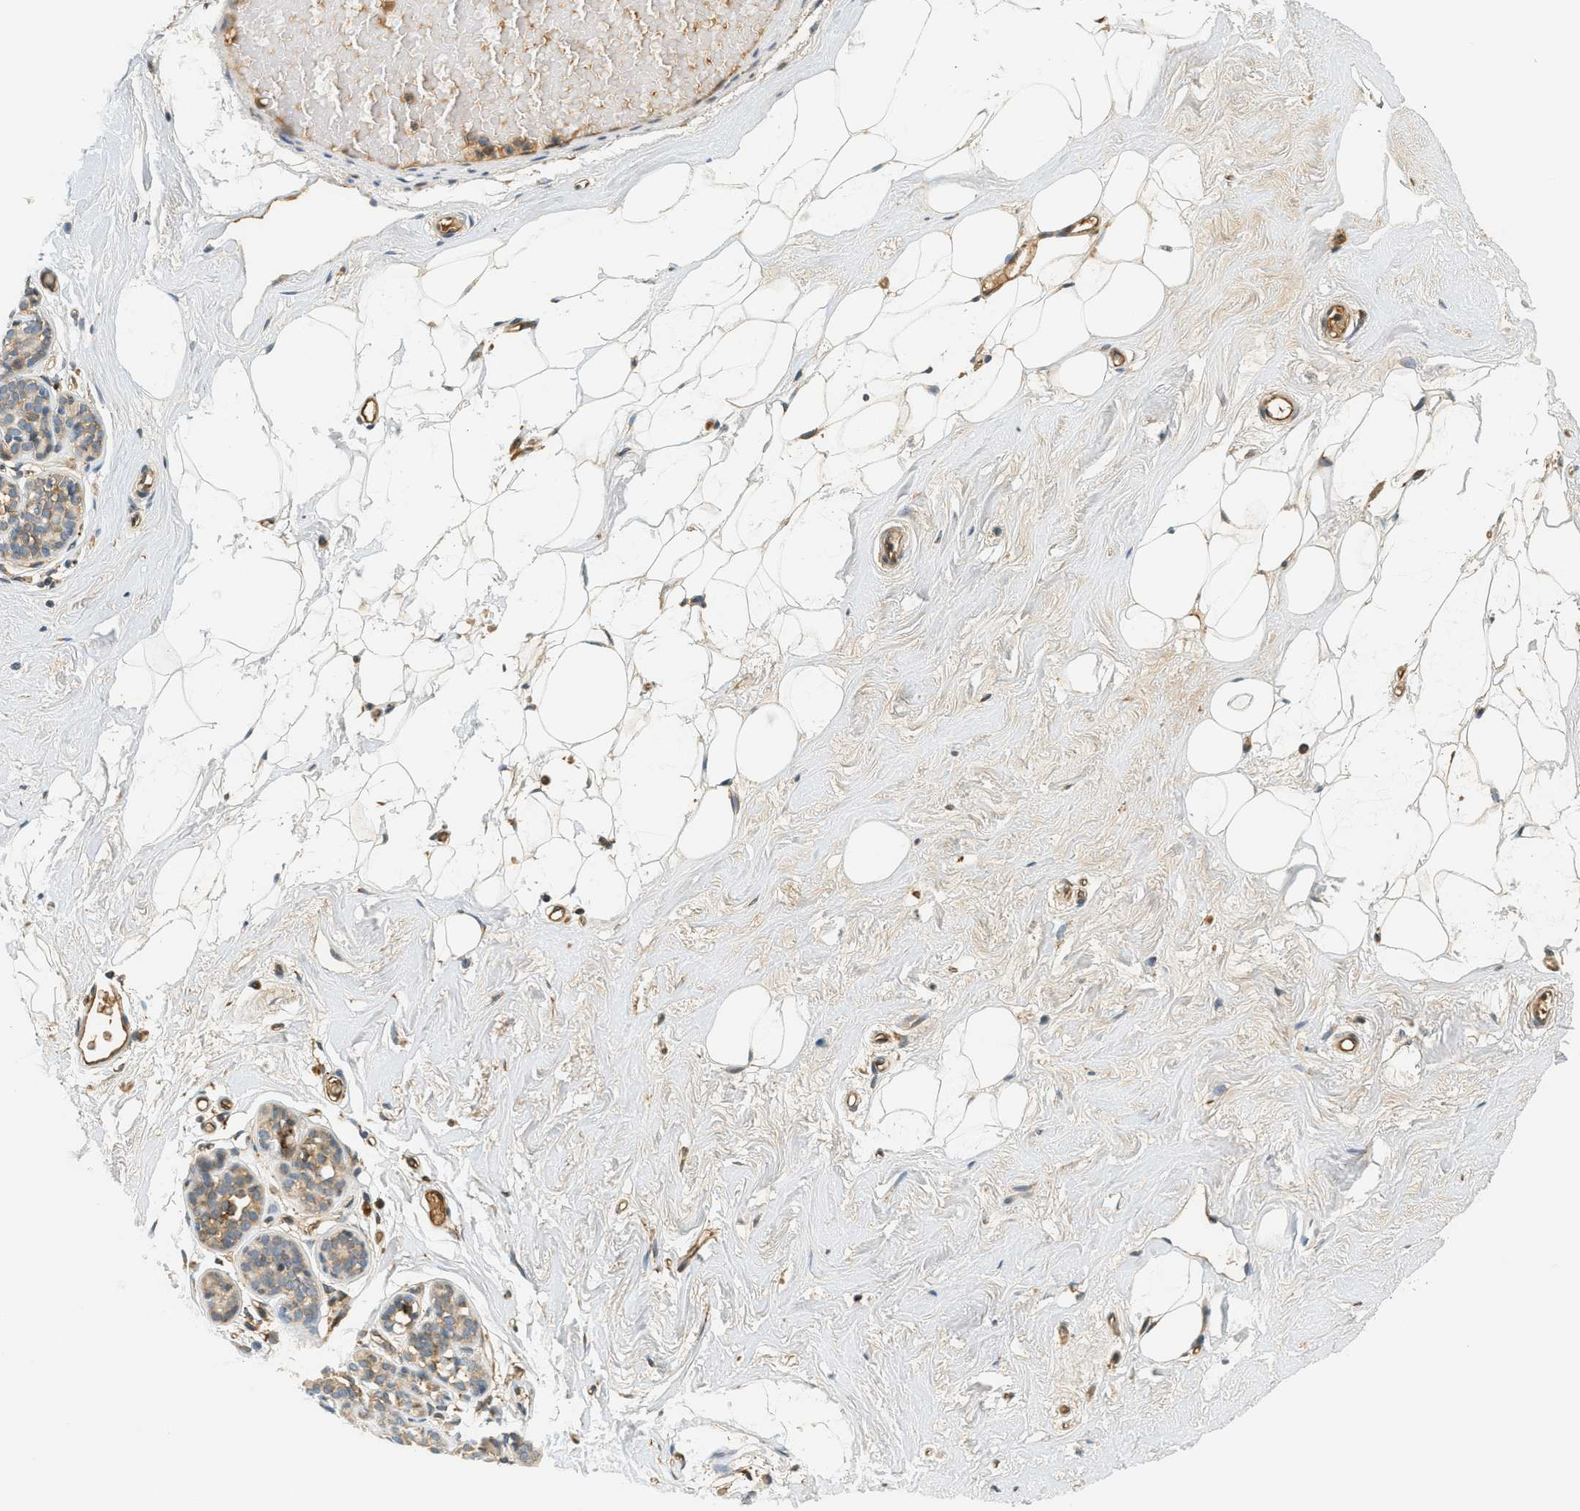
{"staining": {"intensity": "negative", "quantity": "none", "location": "none"}, "tissue": "breast", "cell_type": "Adipocytes", "image_type": "normal", "snomed": [{"axis": "morphology", "description": "Normal tissue, NOS"}, {"axis": "topography", "description": "Breast"}], "caption": "Immunohistochemical staining of benign human breast exhibits no significant expression in adipocytes. (DAB (3,3'-diaminobenzidine) immunohistochemistry with hematoxylin counter stain).", "gene": "PDK1", "patient": {"sex": "female", "age": 75}}